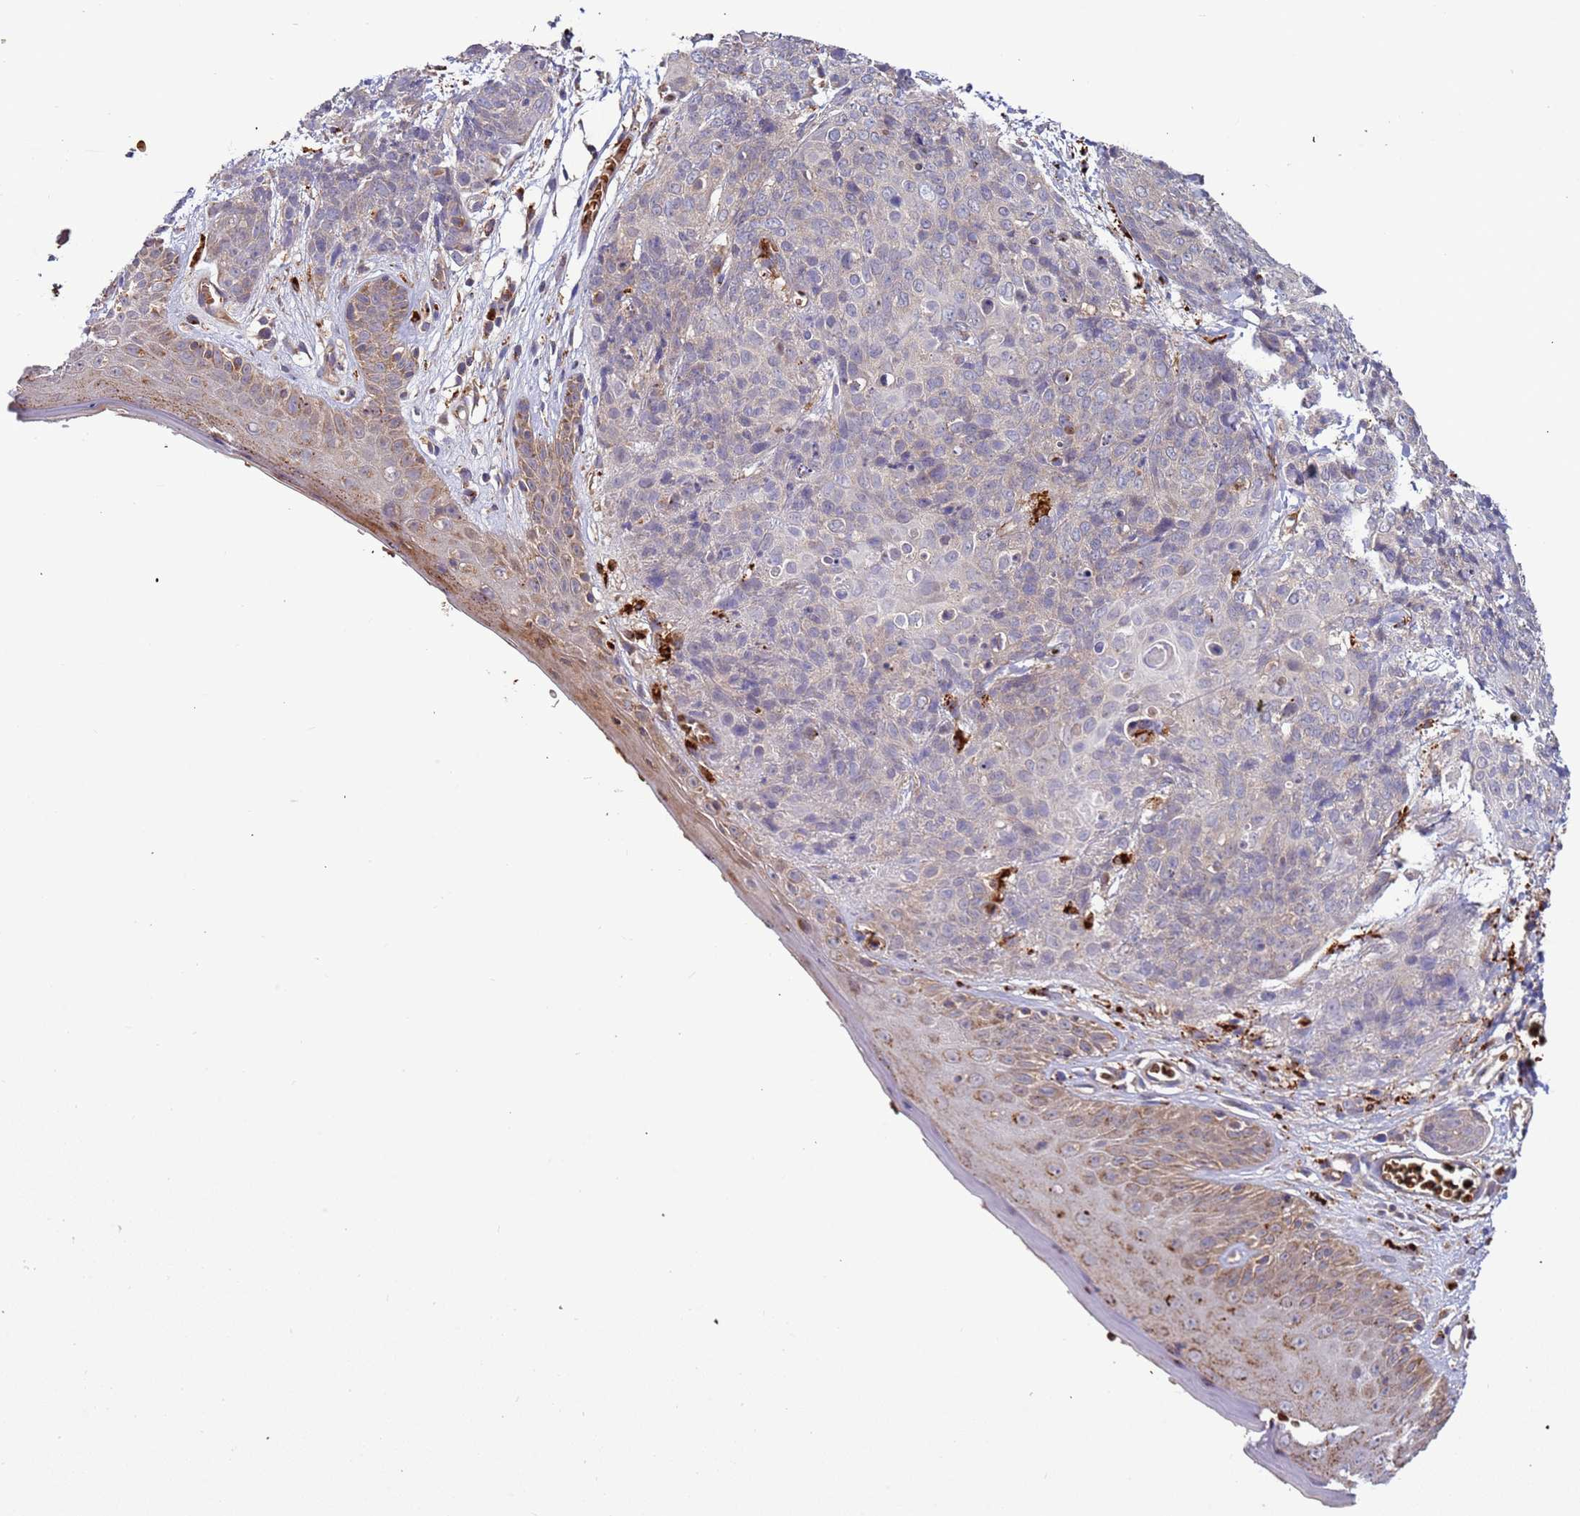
{"staining": {"intensity": "weak", "quantity": "<25%", "location": "cytoplasmic/membranous"}, "tissue": "skin cancer", "cell_type": "Tumor cells", "image_type": "cancer", "snomed": [{"axis": "morphology", "description": "Squamous cell carcinoma, NOS"}, {"axis": "topography", "description": "Skin"}, {"axis": "topography", "description": "Vulva"}], "caption": "This is a micrograph of immunohistochemistry (IHC) staining of skin cancer (squamous cell carcinoma), which shows no expression in tumor cells.", "gene": "VPS36", "patient": {"sex": "female", "age": 85}}